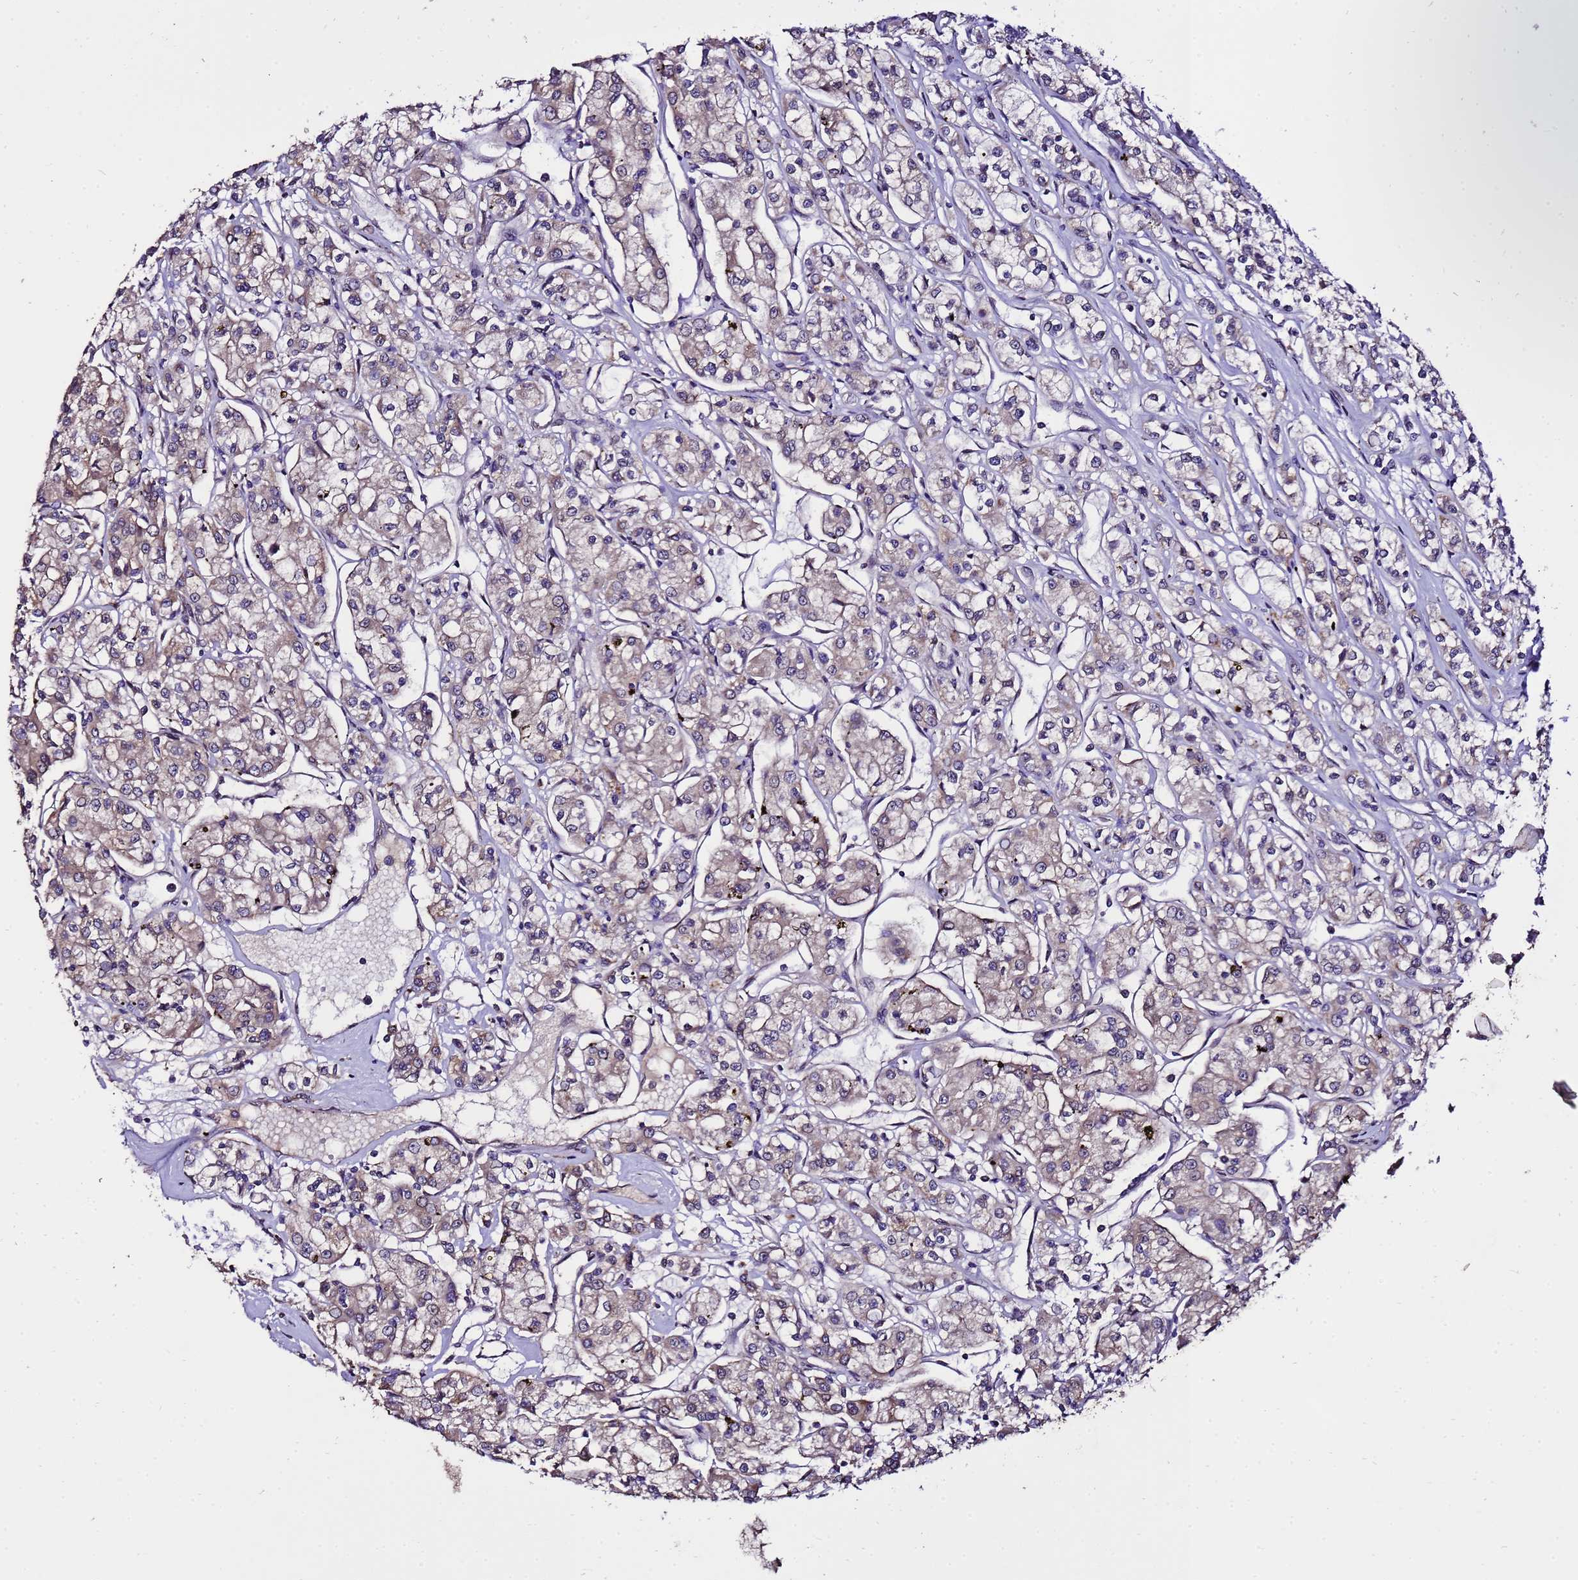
{"staining": {"intensity": "weak", "quantity": "25%-75%", "location": "cytoplasmic/membranous"}, "tissue": "renal cancer", "cell_type": "Tumor cells", "image_type": "cancer", "snomed": [{"axis": "morphology", "description": "Adenocarcinoma, NOS"}, {"axis": "topography", "description": "Kidney"}], "caption": "Renal cancer stained with DAB immunohistochemistry (IHC) demonstrates low levels of weak cytoplasmic/membranous positivity in approximately 25%-75% of tumor cells. The staining is performed using DAB (3,3'-diaminobenzidine) brown chromogen to label protein expression. The nuclei are counter-stained blue using hematoxylin.", "gene": "ZNF329", "patient": {"sex": "female", "age": 59}}